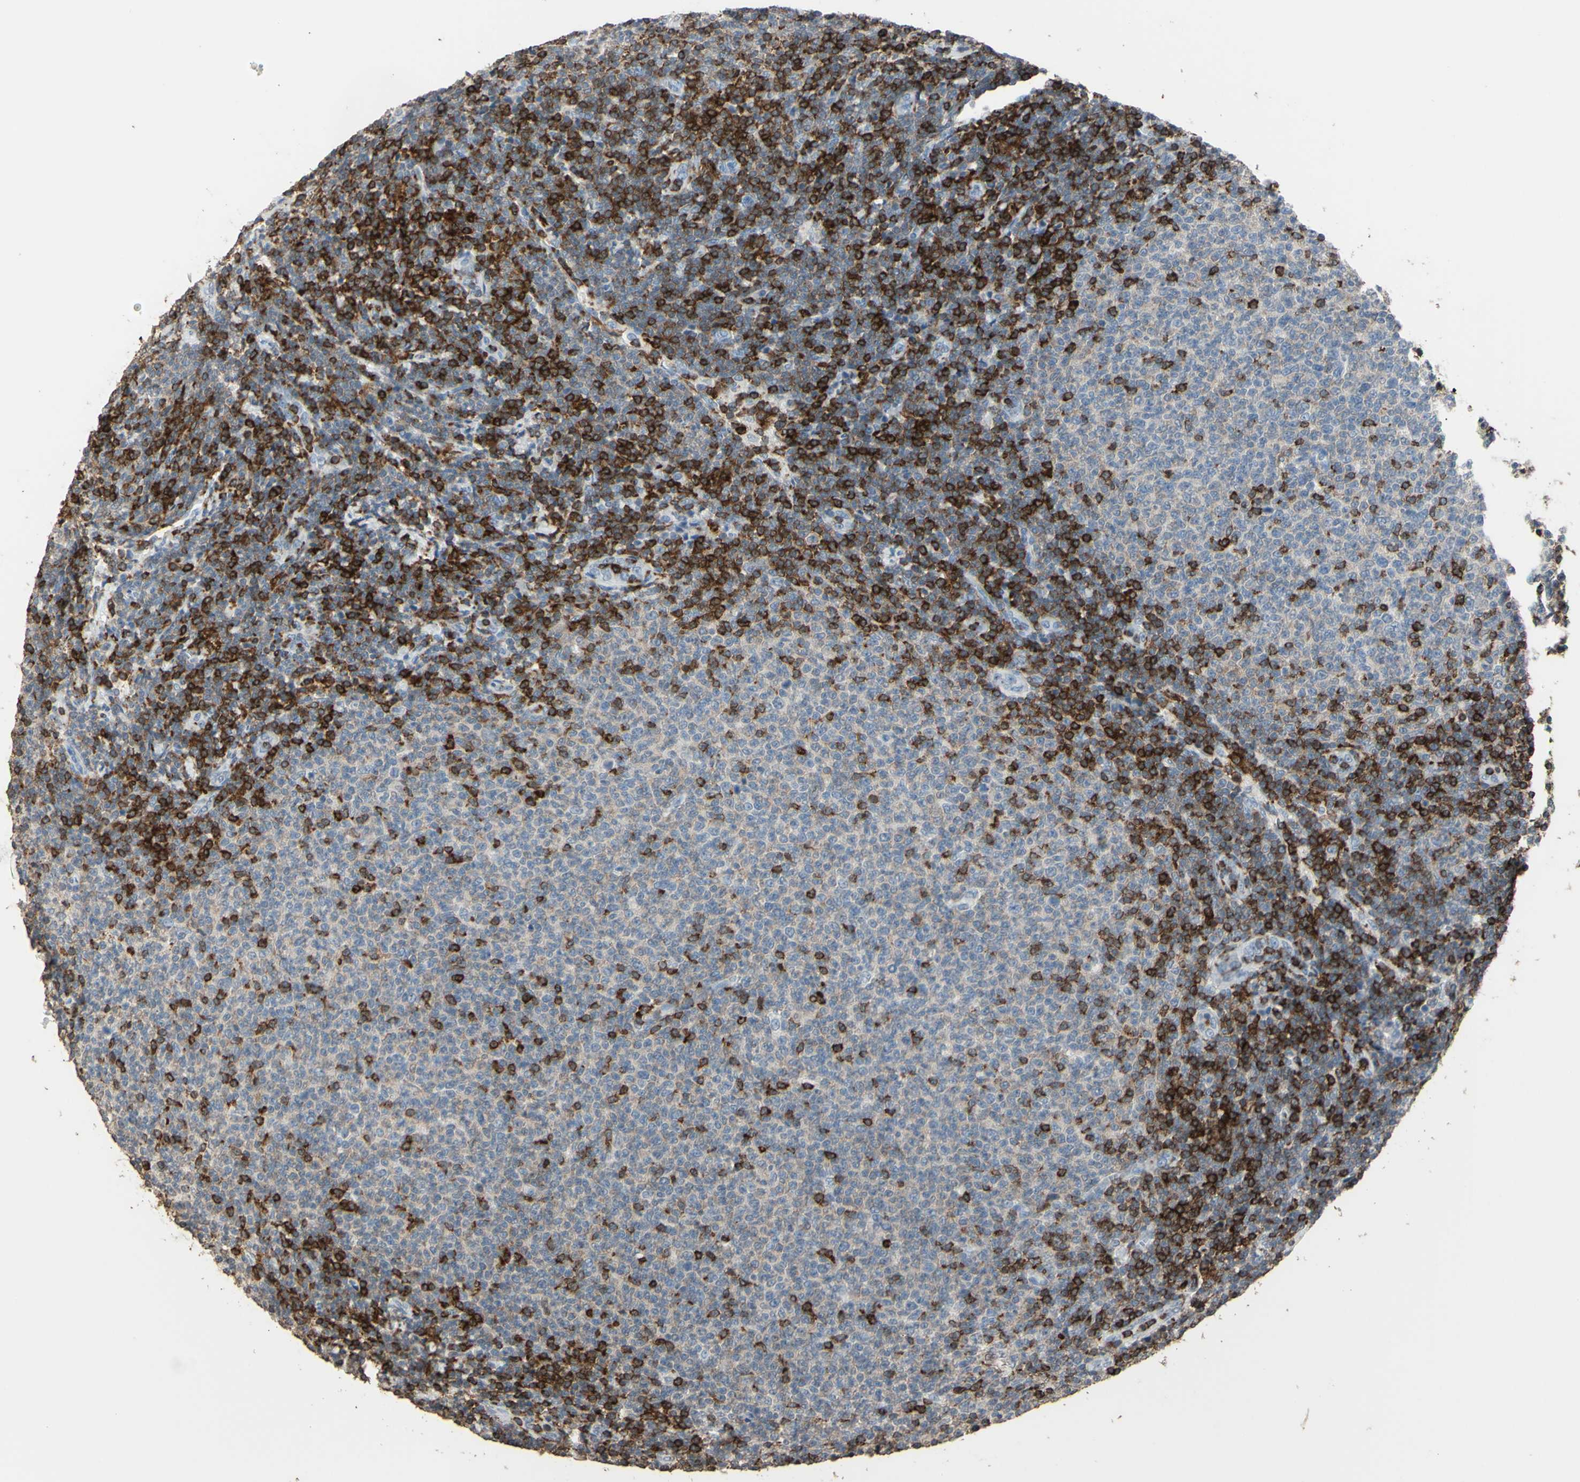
{"staining": {"intensity": "strong", "quantity": "25%-75%", "location": "cytoplasmic/membranous"}, "tissue": "lymphoma", "cell_type": "Tumor cells", "image_type": "cancer", "snomed": [{"axis": "morphology", "description": "Malignant lymphoma, non-Hodgkin's type, Low grade"}, {"axis": "topography", "description": "Lymph node"}], "caption": "Low-grade malignant lymphoma, non-Hodgkin's type stained for a protein displays strong cytoplasmic/membranous positivity in tumor cells.", "gene": "PSTPIP1", "patient": {"sex": "male", "age": 66}}